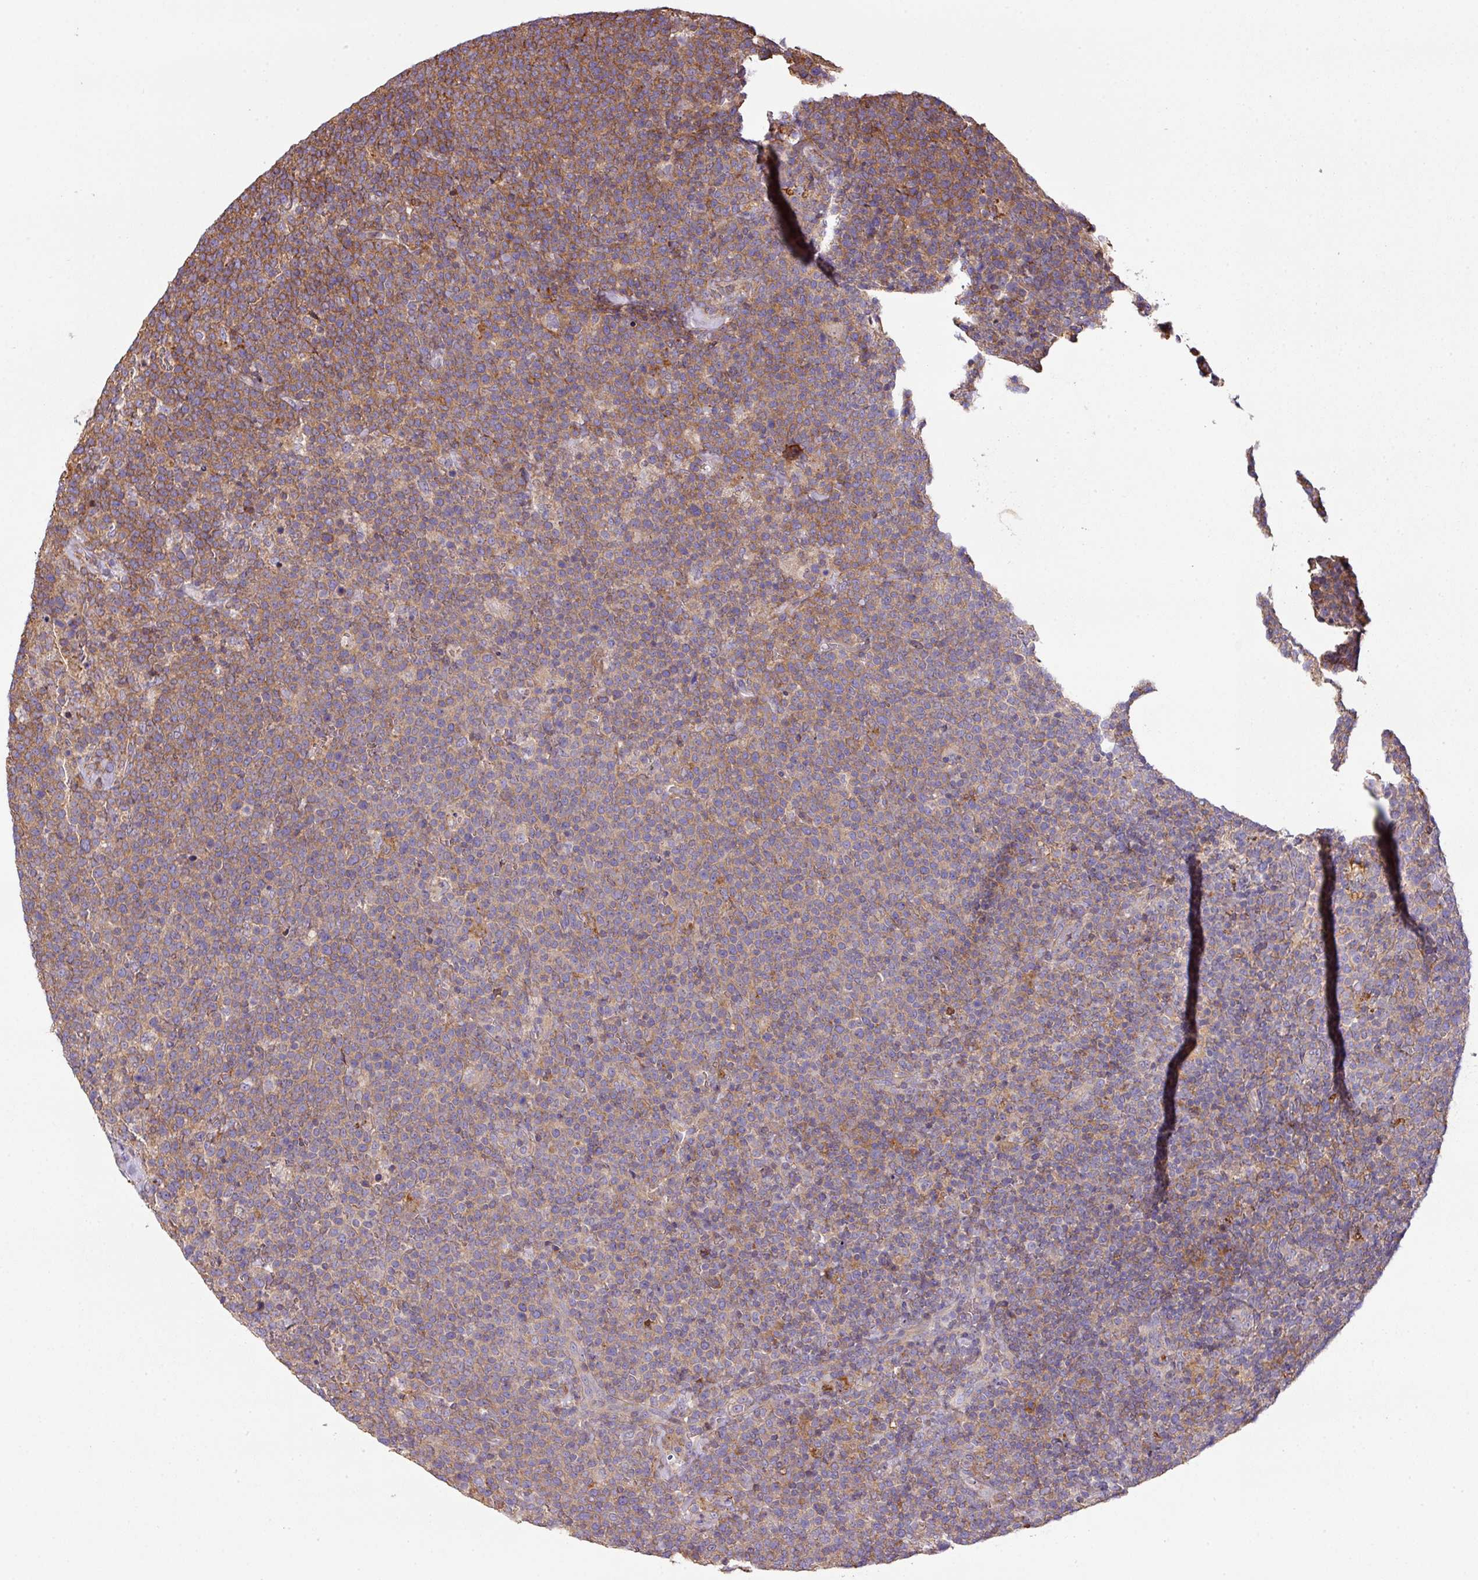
{"staining": {"intensity": "moderate", "quantity": "25%-75%", "location": "cytoplasmic/membranous"}, "tissue": "lymphoma", "cell_type": "Tumor cells", "image_type": "cancer", "snomed": [{"axis": "morphology", "description": "Malignant lymphoma, non-Hodgkin's type, High grade"}, {"axis": "topography", "description": "Lymph node"}], "caption": "There is medium levels of moderate cytoplasmic/membranous expression in tumor cells of lymphoma, as demonstrated by immunohistochemical staining (brown color).", "gene": "LRRC41", "patient": {"sex": "male", "age": 61}}